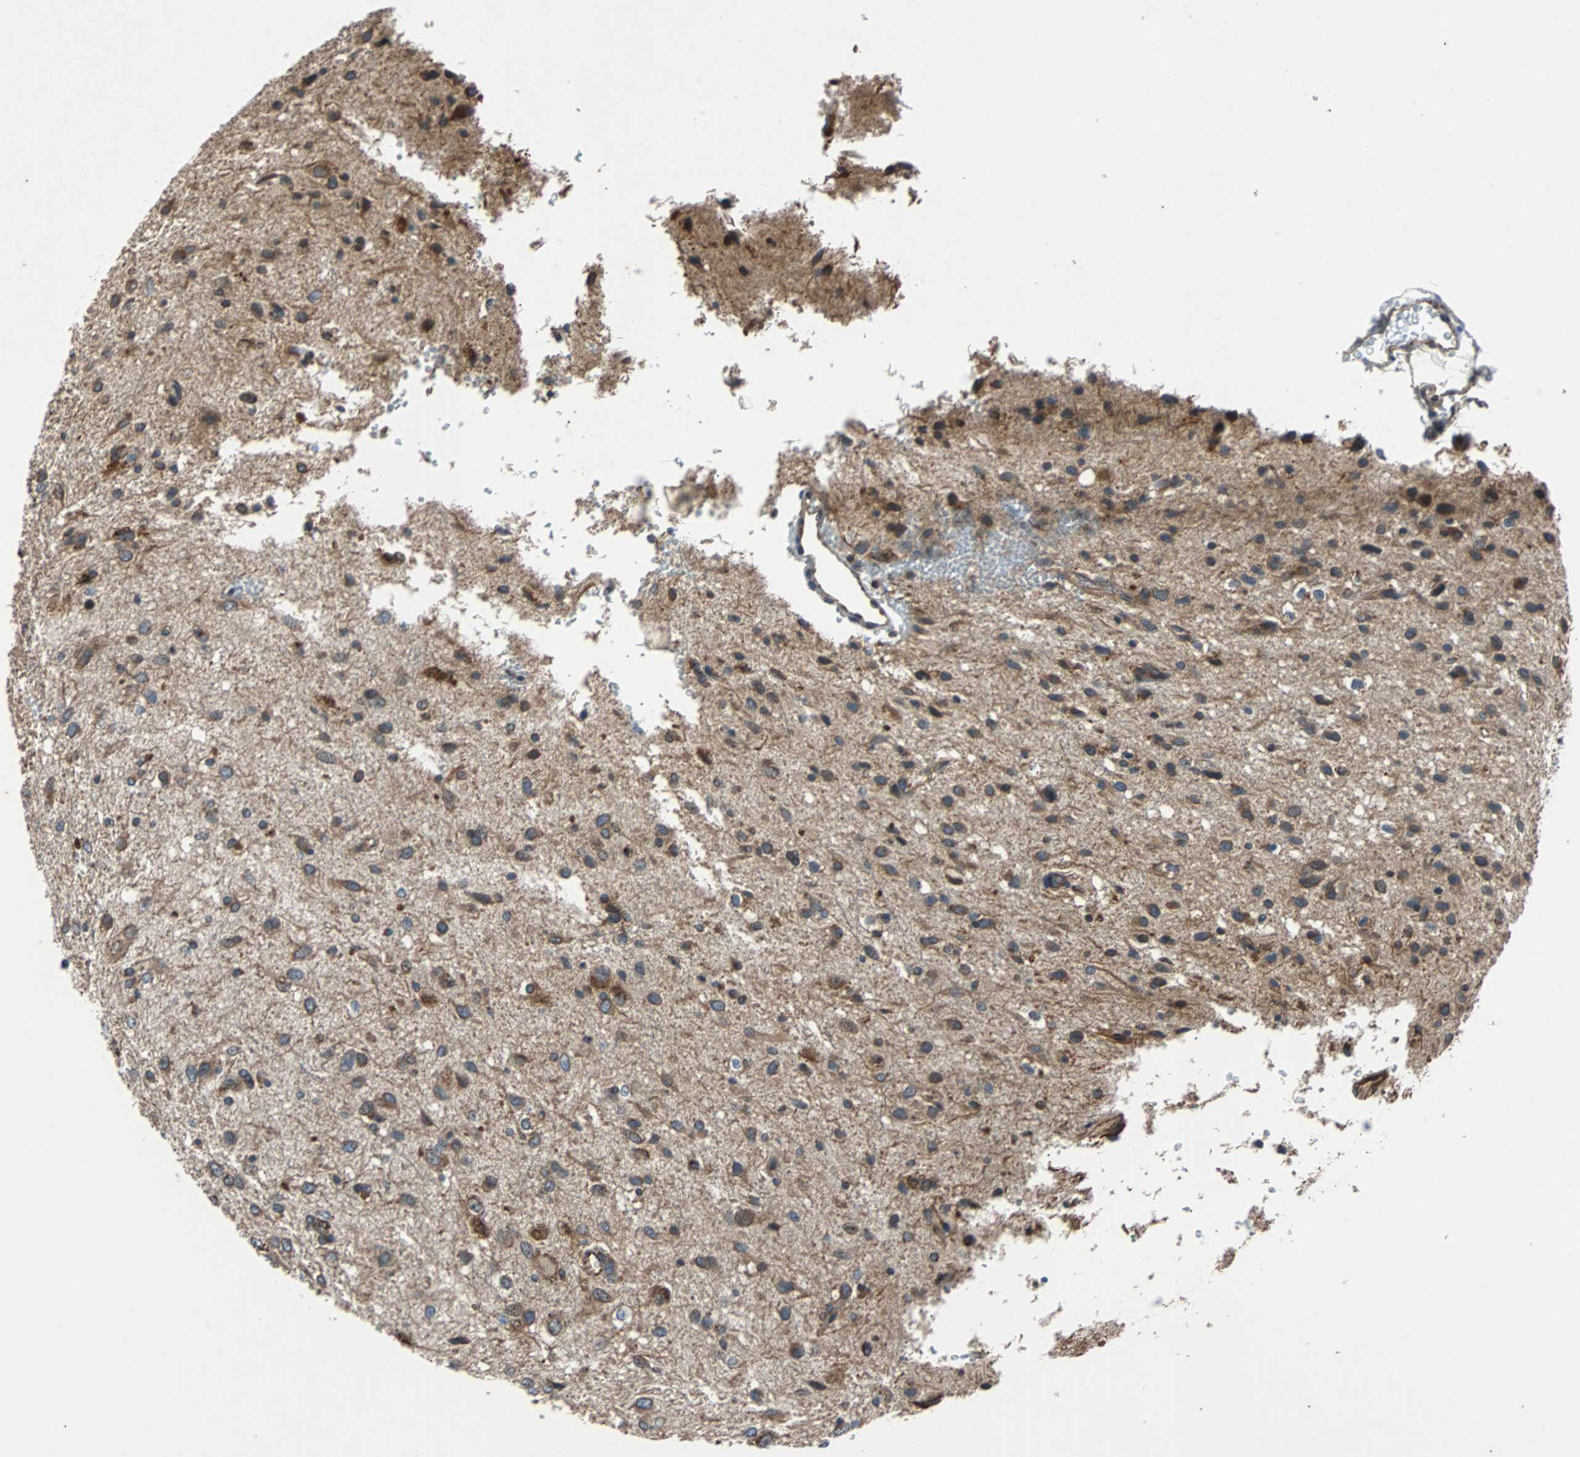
{"staining": {"intensity": "moderate", "quantity": "25%-75%", "location": "cytoplasmic/membranous"}, "tissue": "glioma", "cell_type": "Tumor cells", "image_type": "cancer", "snomed": [{"axis": "morphology", "description": "Glioma, malignant, Low grade"}, {"axis": "topography", "description": "Brain"}], "caption": "DAB immunohistochemical staining of glioma reveals moderate cytoplasmic/membranous protein staining in approximately 25%-75% of tumor cells.", "gene": "ACTR3", "patient": {"sex": "male", "age": 77}}